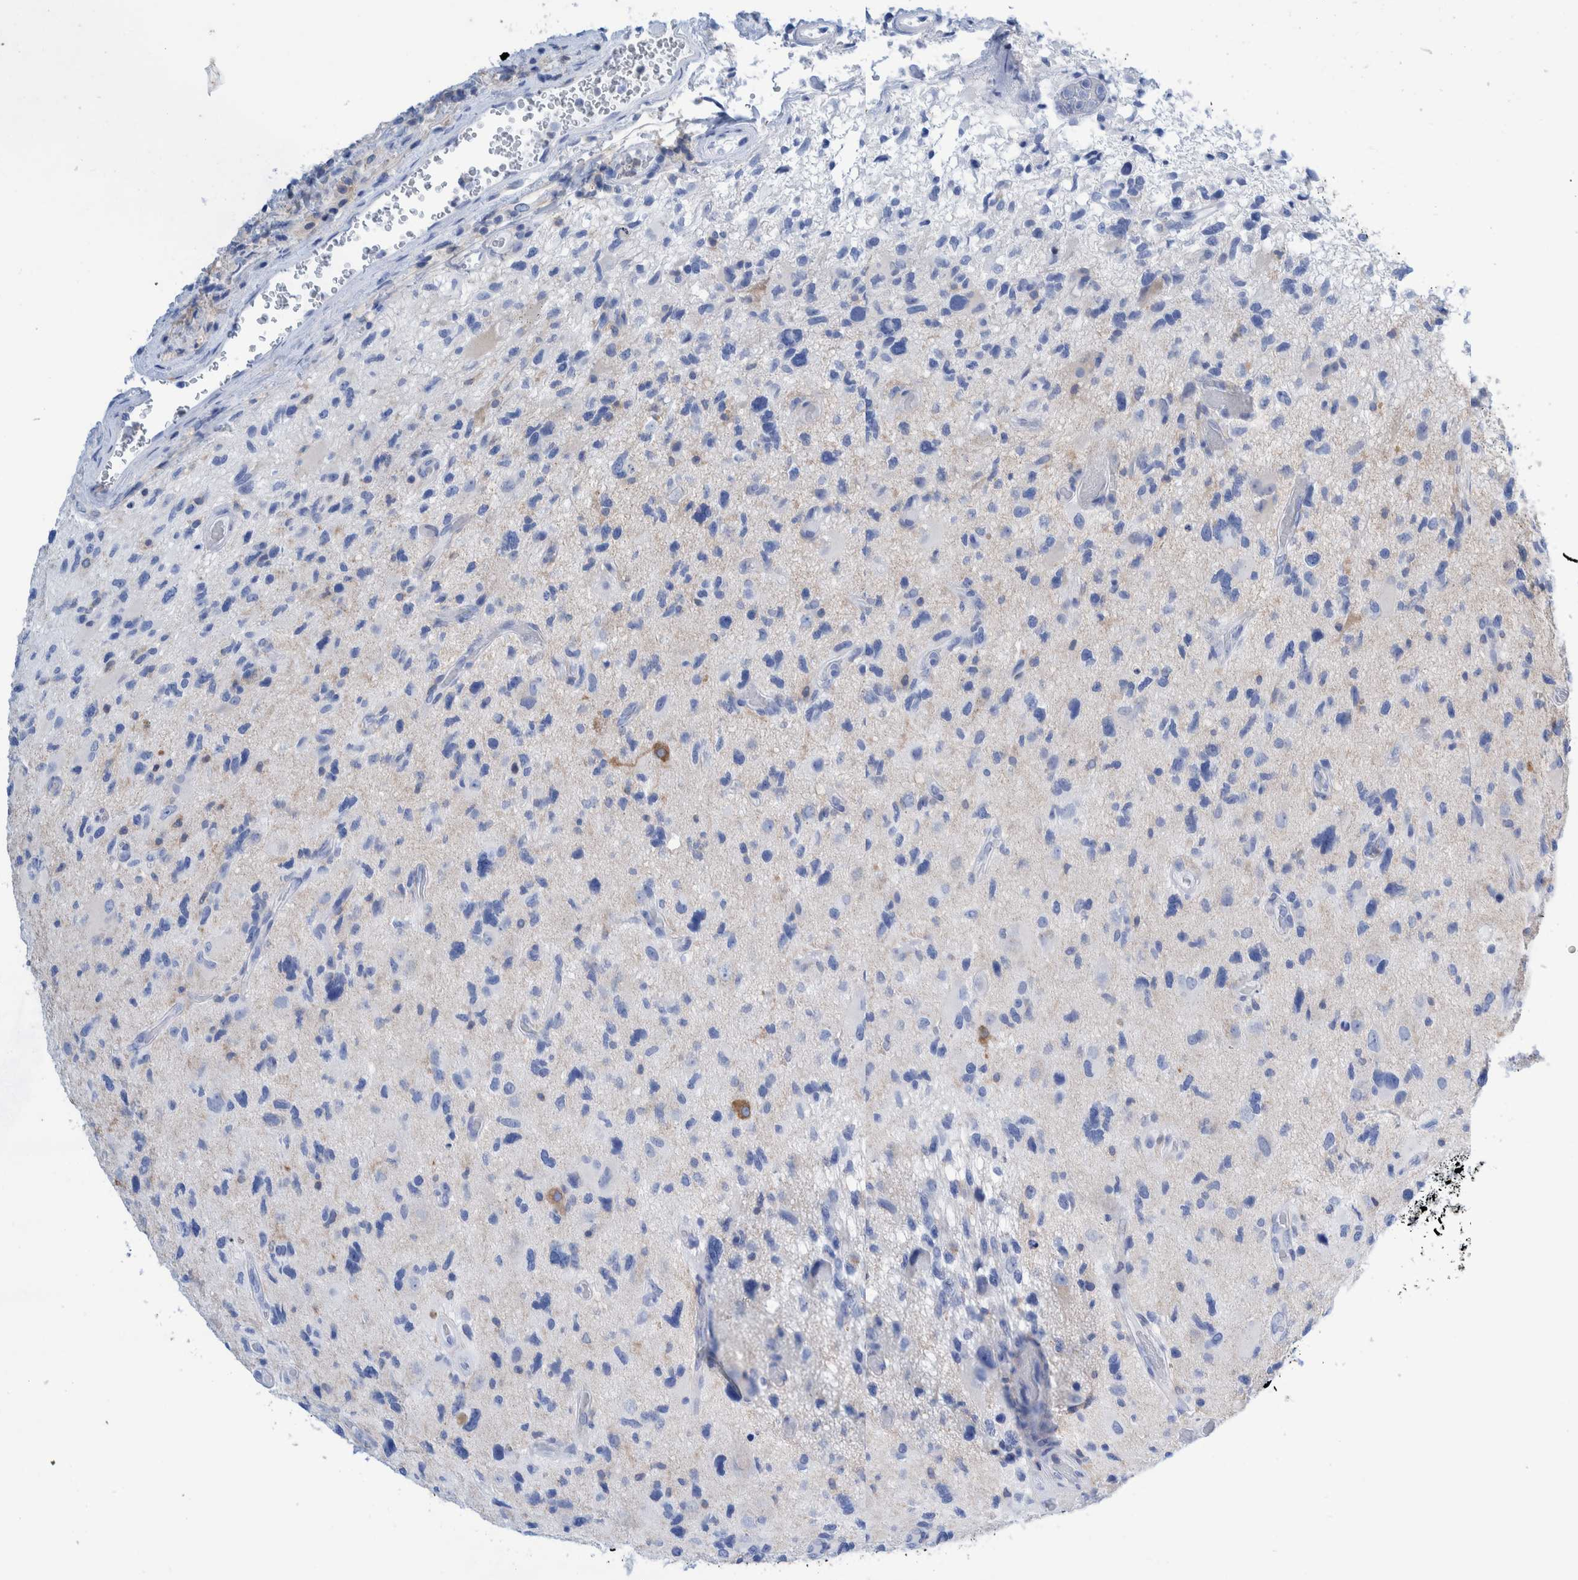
{"staining": {"intensity": "negative", "quantity": "none", "location": "none"}, "tissue": "glioma", "cell_type": "Tumor cells", "image_type": "cancer", "snomed": [{"axis": "morphology", "description": "Glioma, malignant, High grade"}, {"axis": "topography", "description": "Brain"}], "caption": "Protein analysis of malignant glioma (high-grade) demonstrates no significant positivity in tumor cells. (Stains: DAB IHC with hematoxylin counter stain, Microscopy: brightfield microscopy at high magnification).", "gene": "KRT14", "patient": {"sex": "male", "age": 33}}